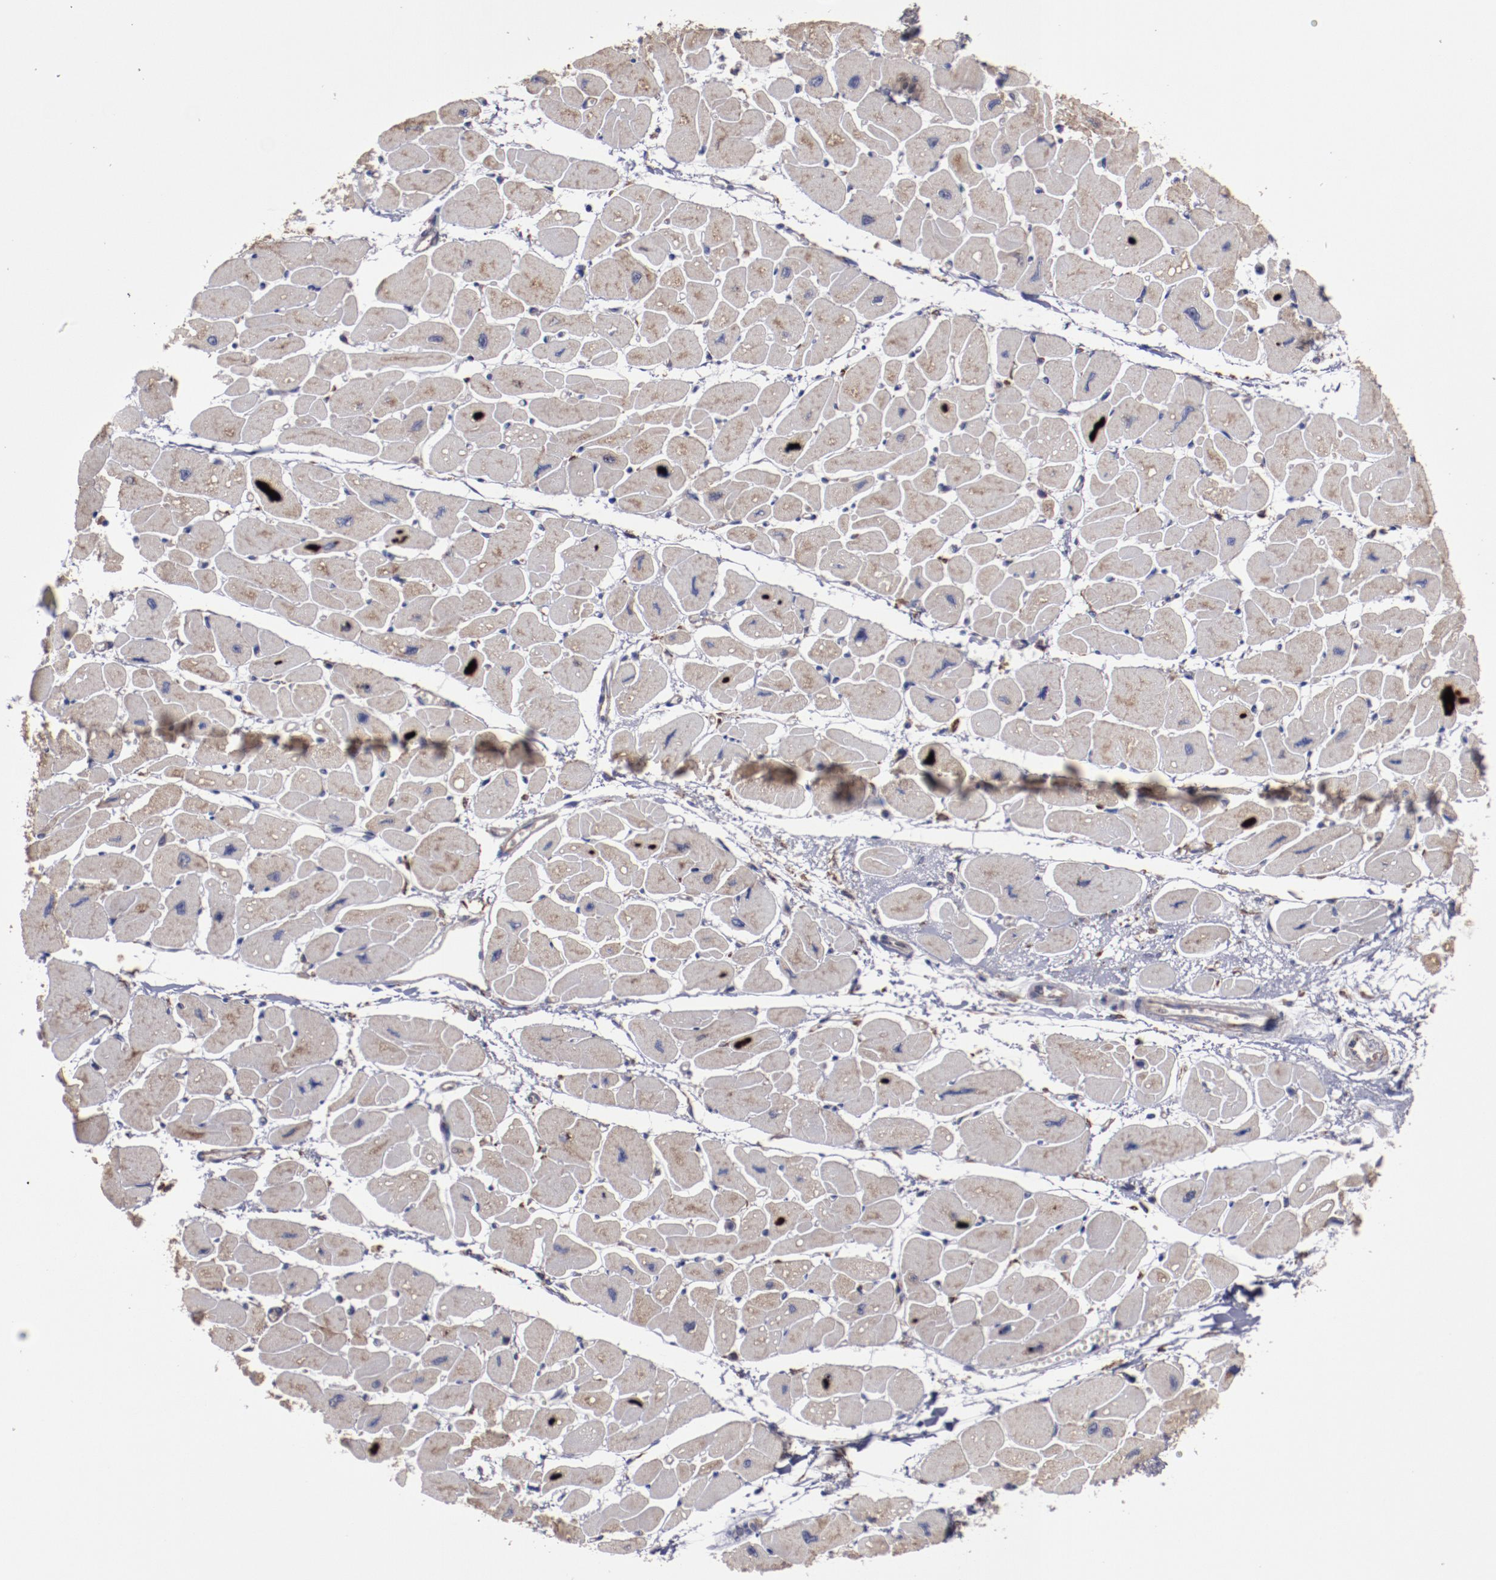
{"staining": {"intensity": "weak", "quantity": "25%-75%", "location": "cytoplasmic/membranous"}, "tissue": "heart muscle", "cell_type": "Cardiomyocytes", "image_type": "normal", "snomed": [{"axis": "morphology", "description": "Normal tissue, NOS"}, {"axis": "topography", "description": "Heart"}], "caption": "Normal heart muscle reveals weak cytoplasmic/membranous expression in approximately 25%-75% of cardiomyocytes, visualized by immunohistochemistry.", "gene": "RPS4X", "patient": {"sex": "female", "age": 54}}